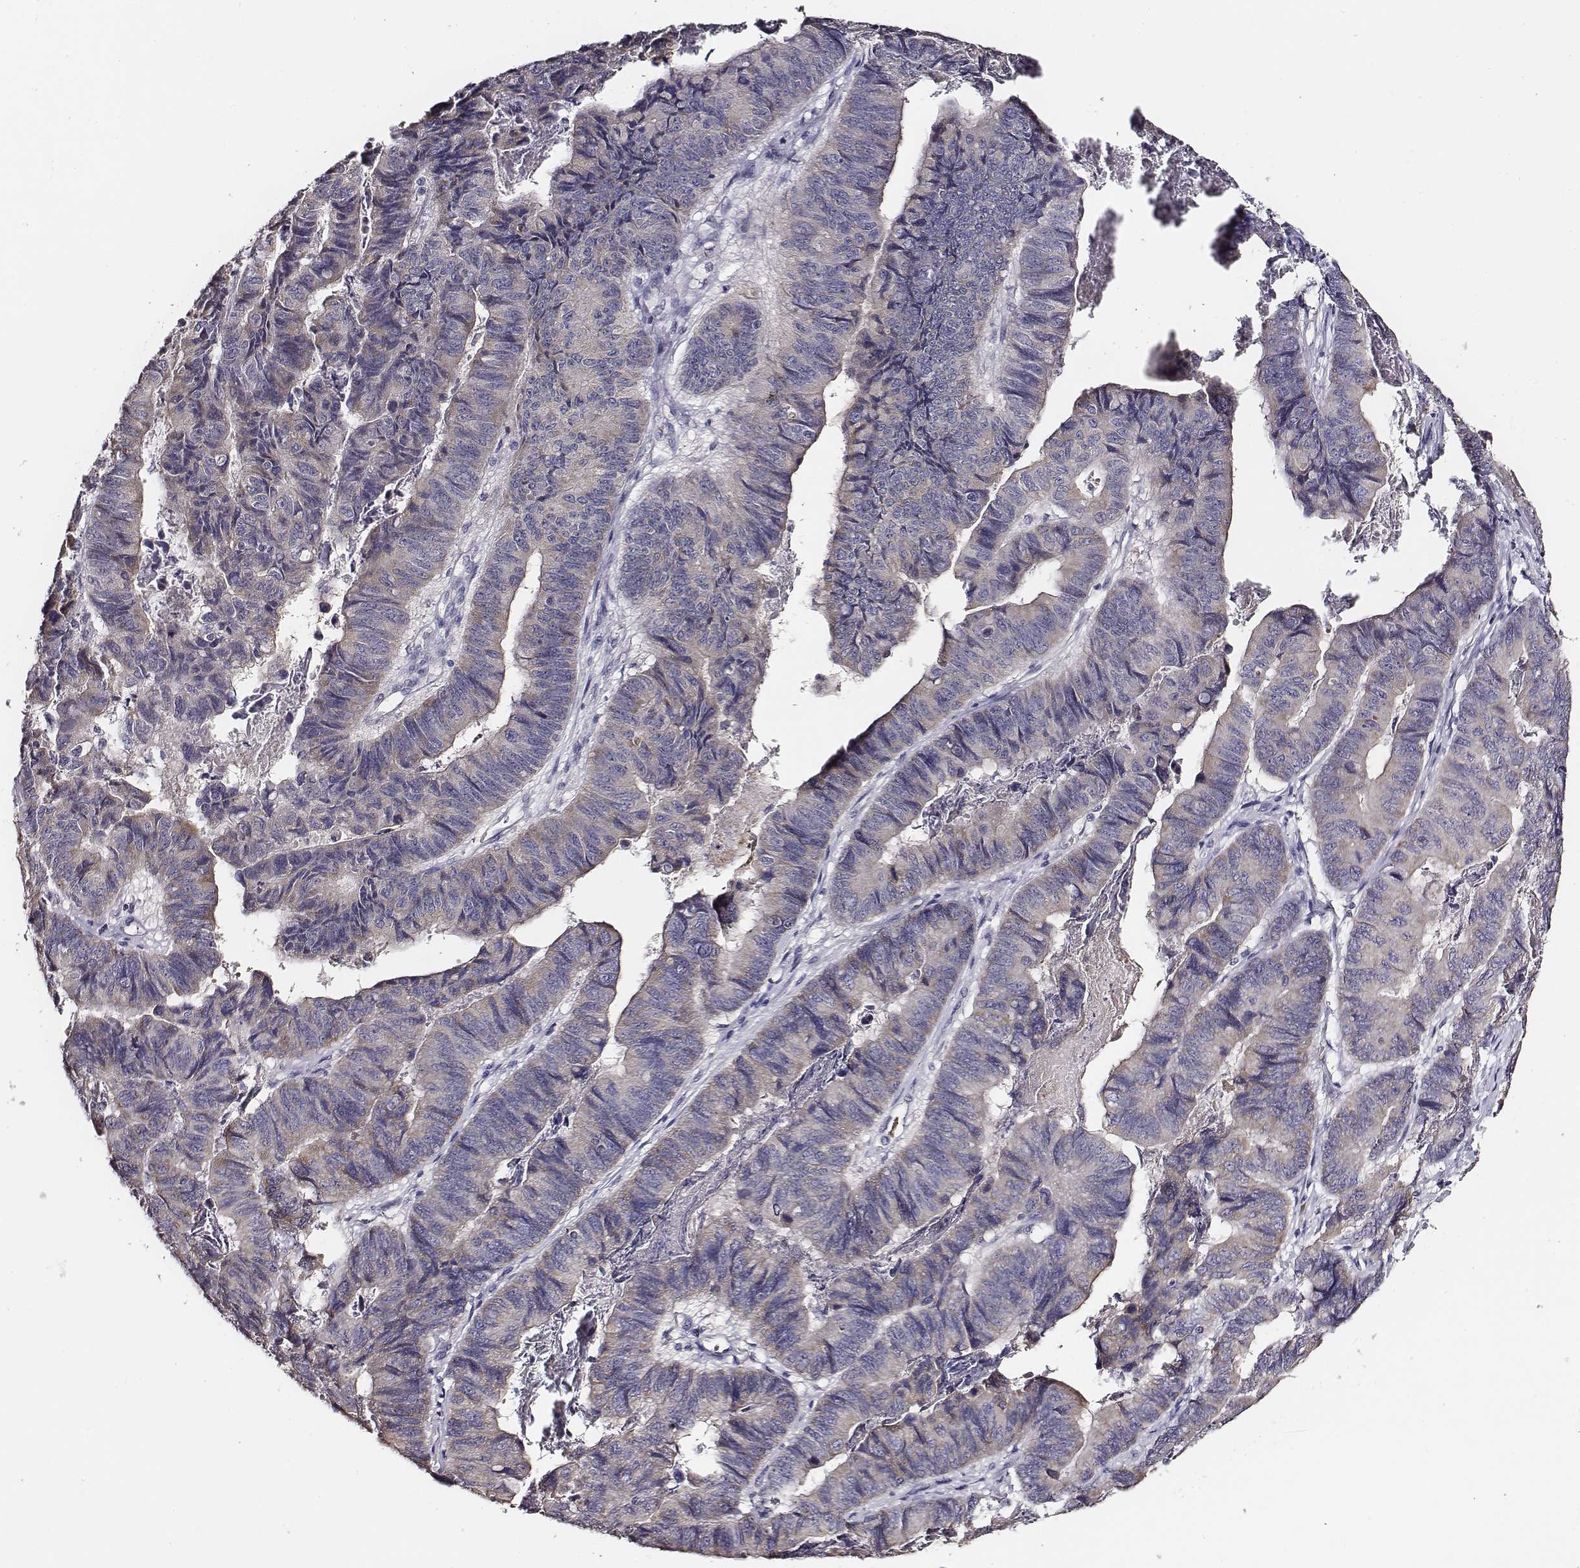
{"staining": {"intensity": "negative", "quantity": "none", "location": "none"}, "tissue": "stomach cancer", "cell_type": "Tumor cells", "image_type": "cancer", "snomed": [{"axis": "morphology", "description": "Adenocarcinoma, NOS"}, {"axis": "topography", "description": "Stomach, lower"}], "caption": "Stomach adenocarcinoma was stained to show a protein in brown. There is no significant positivity in tumor cells. The staining was performed using DAB to visualize the protein expression in brown, while the nuclei were stained in blue with hematoxylin (Magnification: 20x).", "gene": "AADAT", "patient": {"sex": "male", "age": 77}}